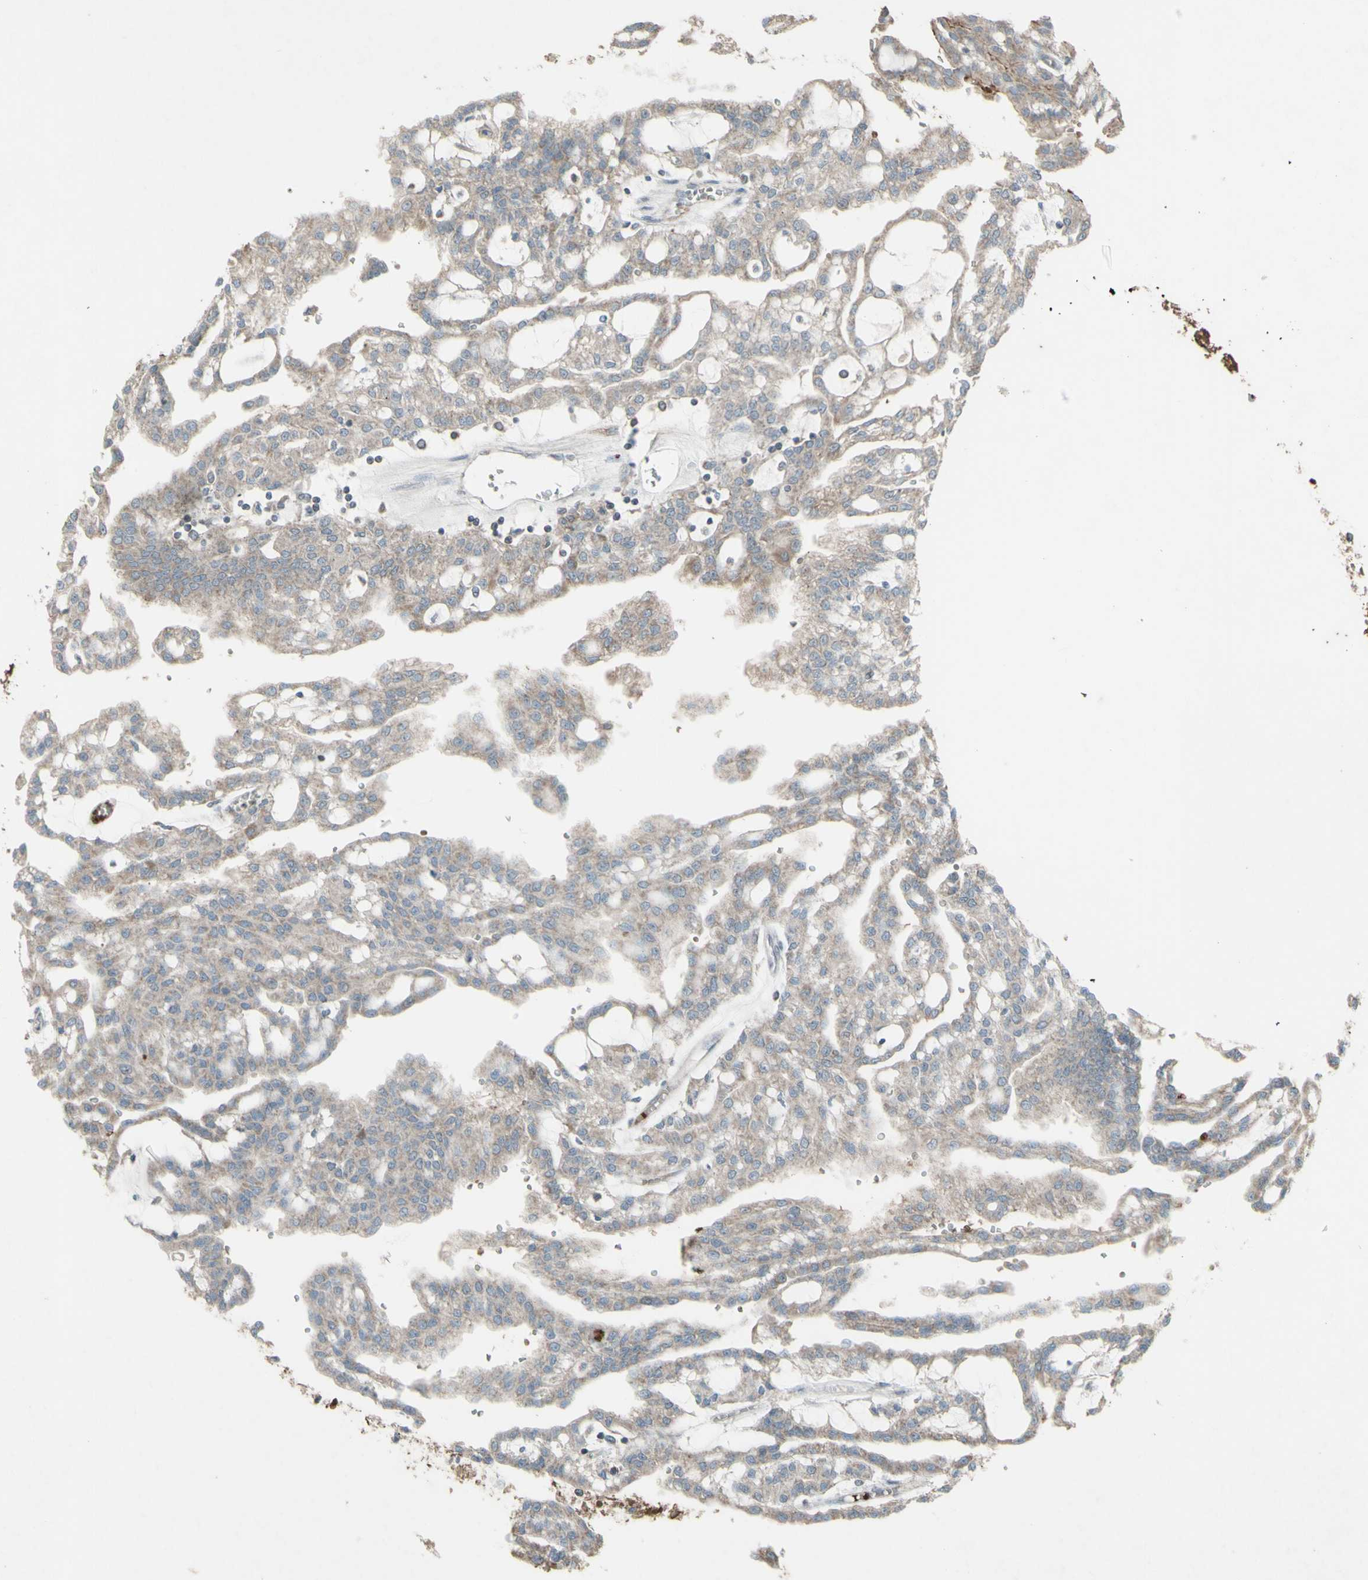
{"staining": {"intensity": "weak", "quantity": ">75%", "location": "cytoplasmic/membranous"}, "tissue": "renal cancer", "cell_type": "Tumor cells", "image_type": "cancer", "snomed": [{"axis": "morphology", "description": "Adenocarcinoma, NOS"}, {"axis": "topography", "description": "Kidney"}], "caption": "Immunohistochemical staining of renal cancer displays weak cytoplasmic/membranous protein positivity in about >75% of tumor cells.", "gene": "SHC1", "patient": {"sex": "male", "age": 63}}